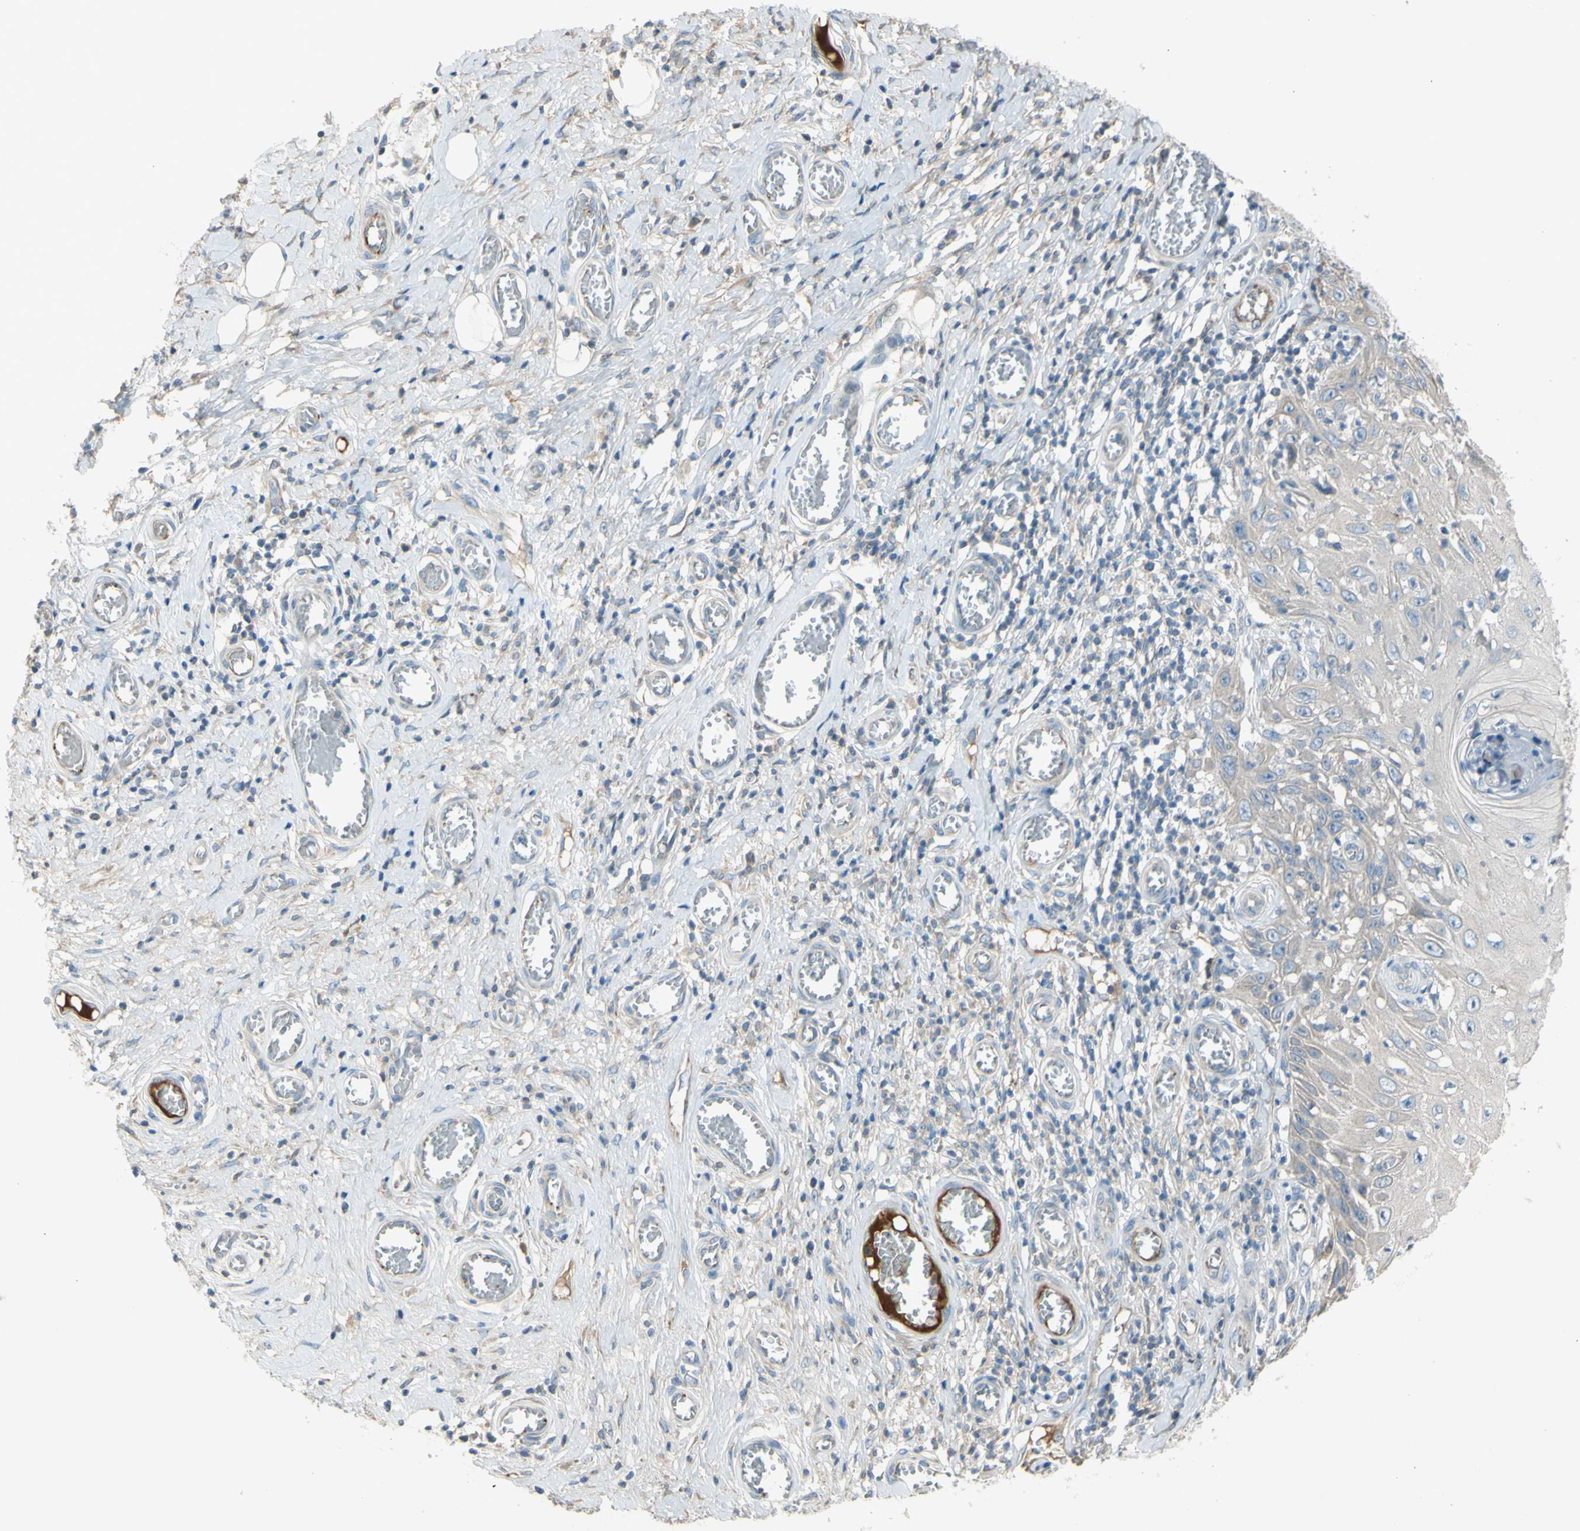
{"staining": {"intensity": "negative", "quantity": "none", "location": "none"}, "tissue": "skin cancer", "cell_type": "Tumor cells", "image_type": "cancer", "snomed": [{"axis": "morphology", "description": "Squamous cell carcinoma, NOS"}, {"axis": "topography", "description": "Skin"}], "caption": "Skin squamous cell carcinoma was stained to show a protein in brown. There is no significant staining in tumor cells. Nuclei are stained in blue.", "gene": "ATRN", "patient": {"sex": "female", "age": 73}}